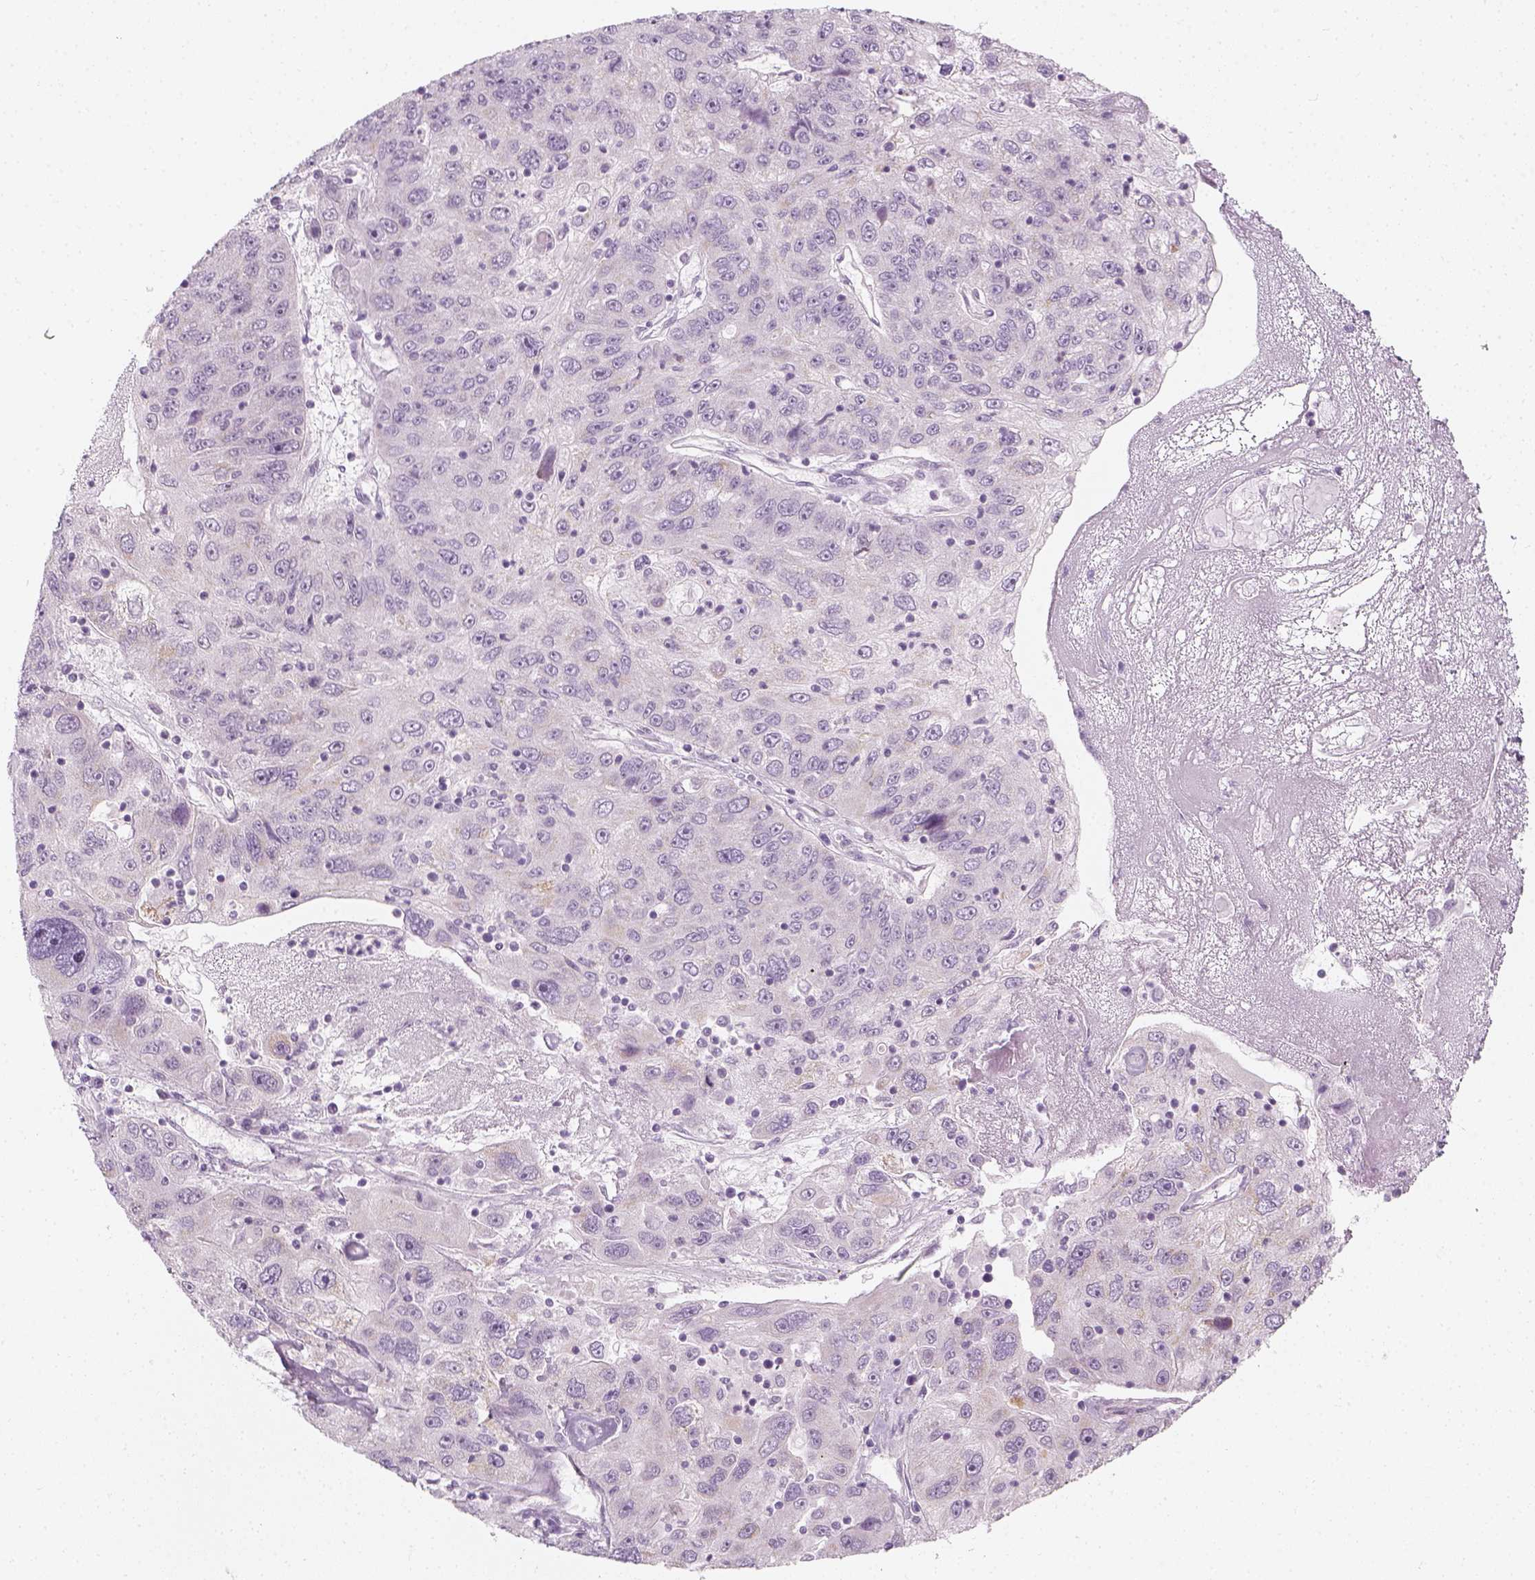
{"staining": {"intensity": "negative", "quantity": "none", "location": "none"}, "tissue": "stomach cancer", "cell_type": "Tumor cells", "image_type": "cancer", "snomed": [{"axis": "morphology", "description": "Adenocarcinoma, NOS"}, {"axis": "topography", "description": "Stomach"}], "caption": "Image shows no protein positivity in tumor cells of stomach cancer tissue.", "gene": "PRAME", "patient": {"sex": "male", "age": 56}}